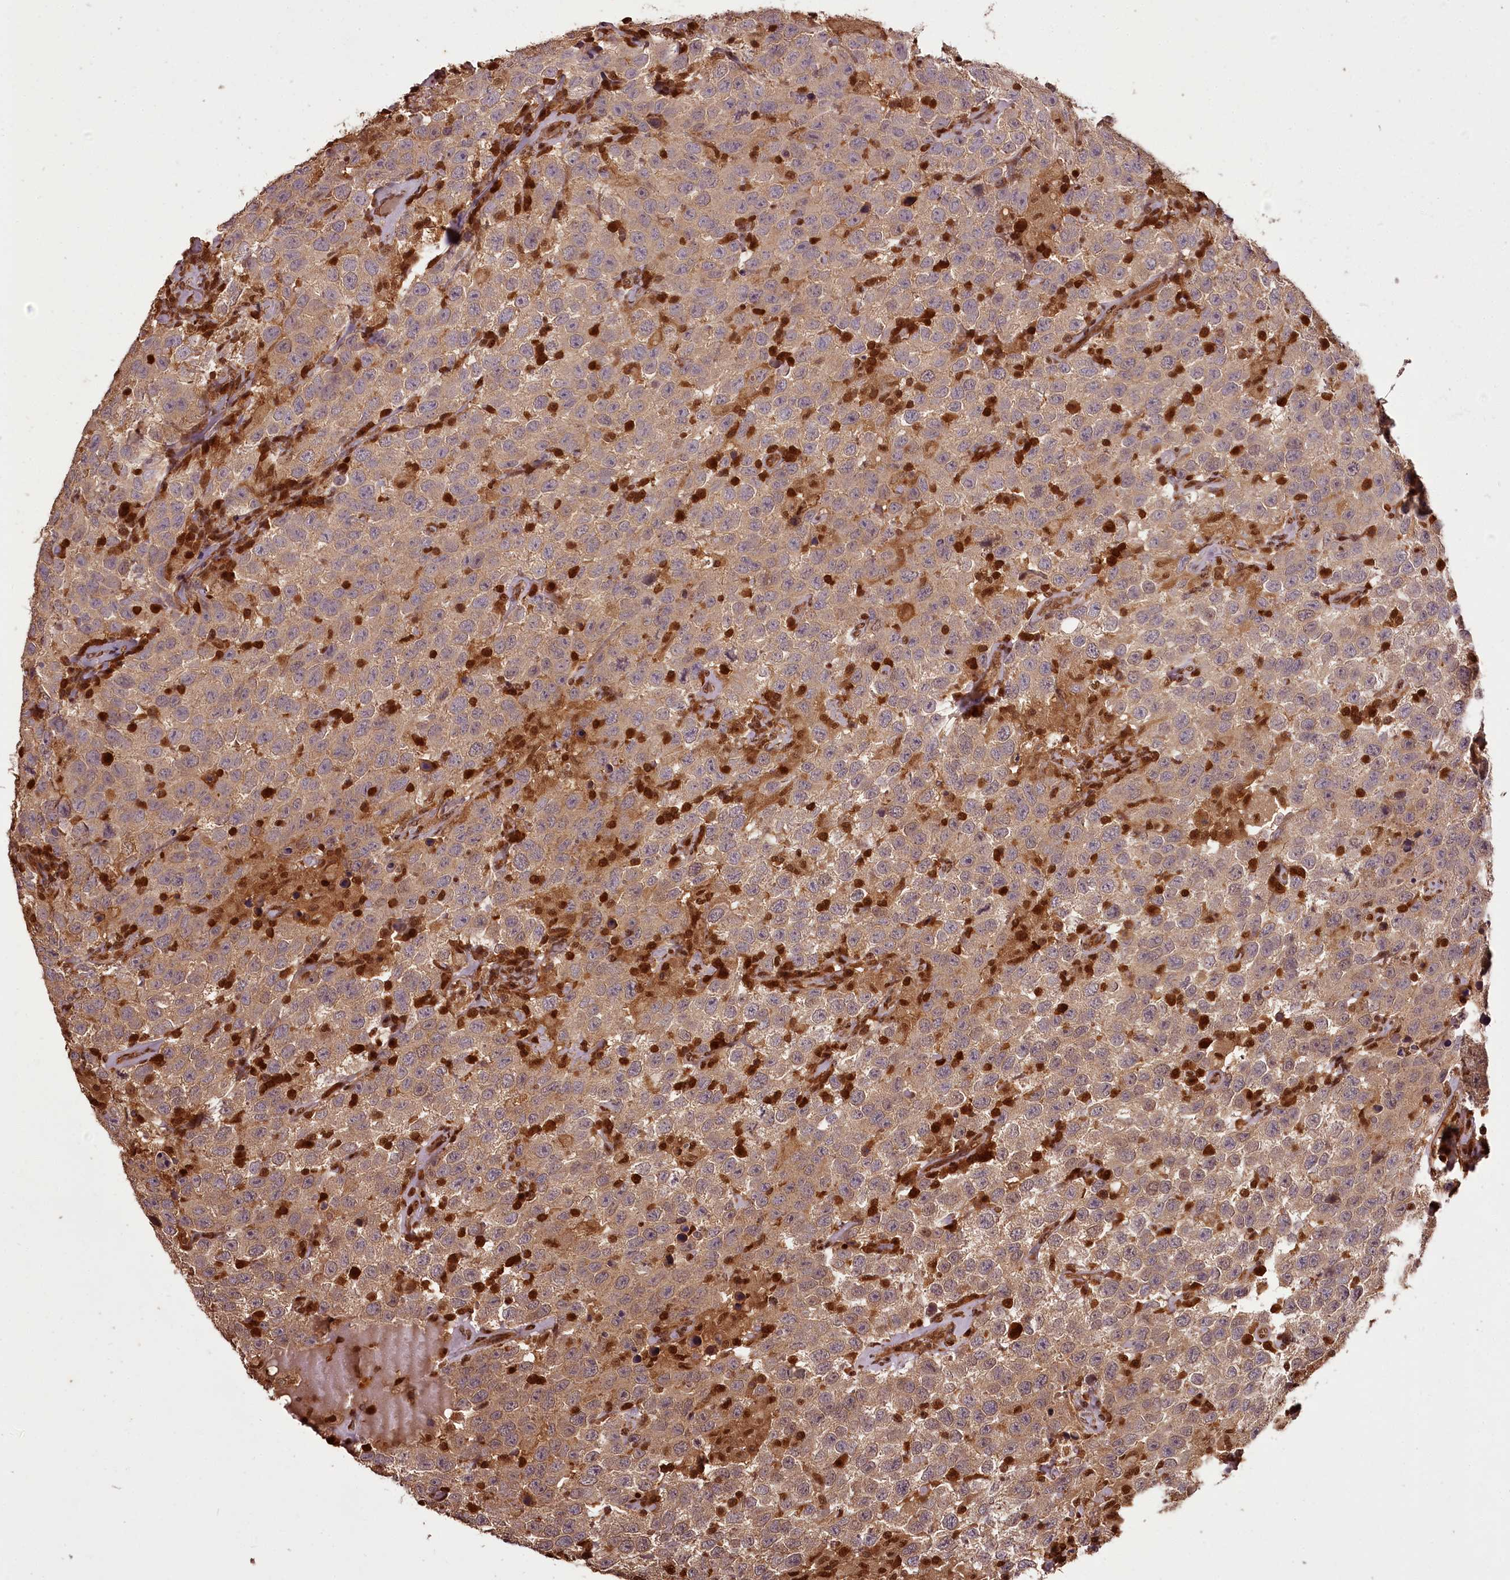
{"staining": {"intensity": "weak", "quantity": "25%-75%", "location": "cytoplasmic/membranous"}, "tissue": "testis cancer", "cell_type": "Tumor cells", "image_type": "cancer", "snomed": [{"axis": "morphology", "description": "Seminoma, NOS"}, {"axis": "topography", "description": "Testis"}], "caption": "High-power microscopy captured an immunohistochemistry (IHC) histopathology image of testis cancer (seminoma), revealing weak cytoplasmic/membranous positivity in approximately 25%-75% of tumor cells.", "gene": "NPRL2", "patient": {"sex": "male", "age": 41}}